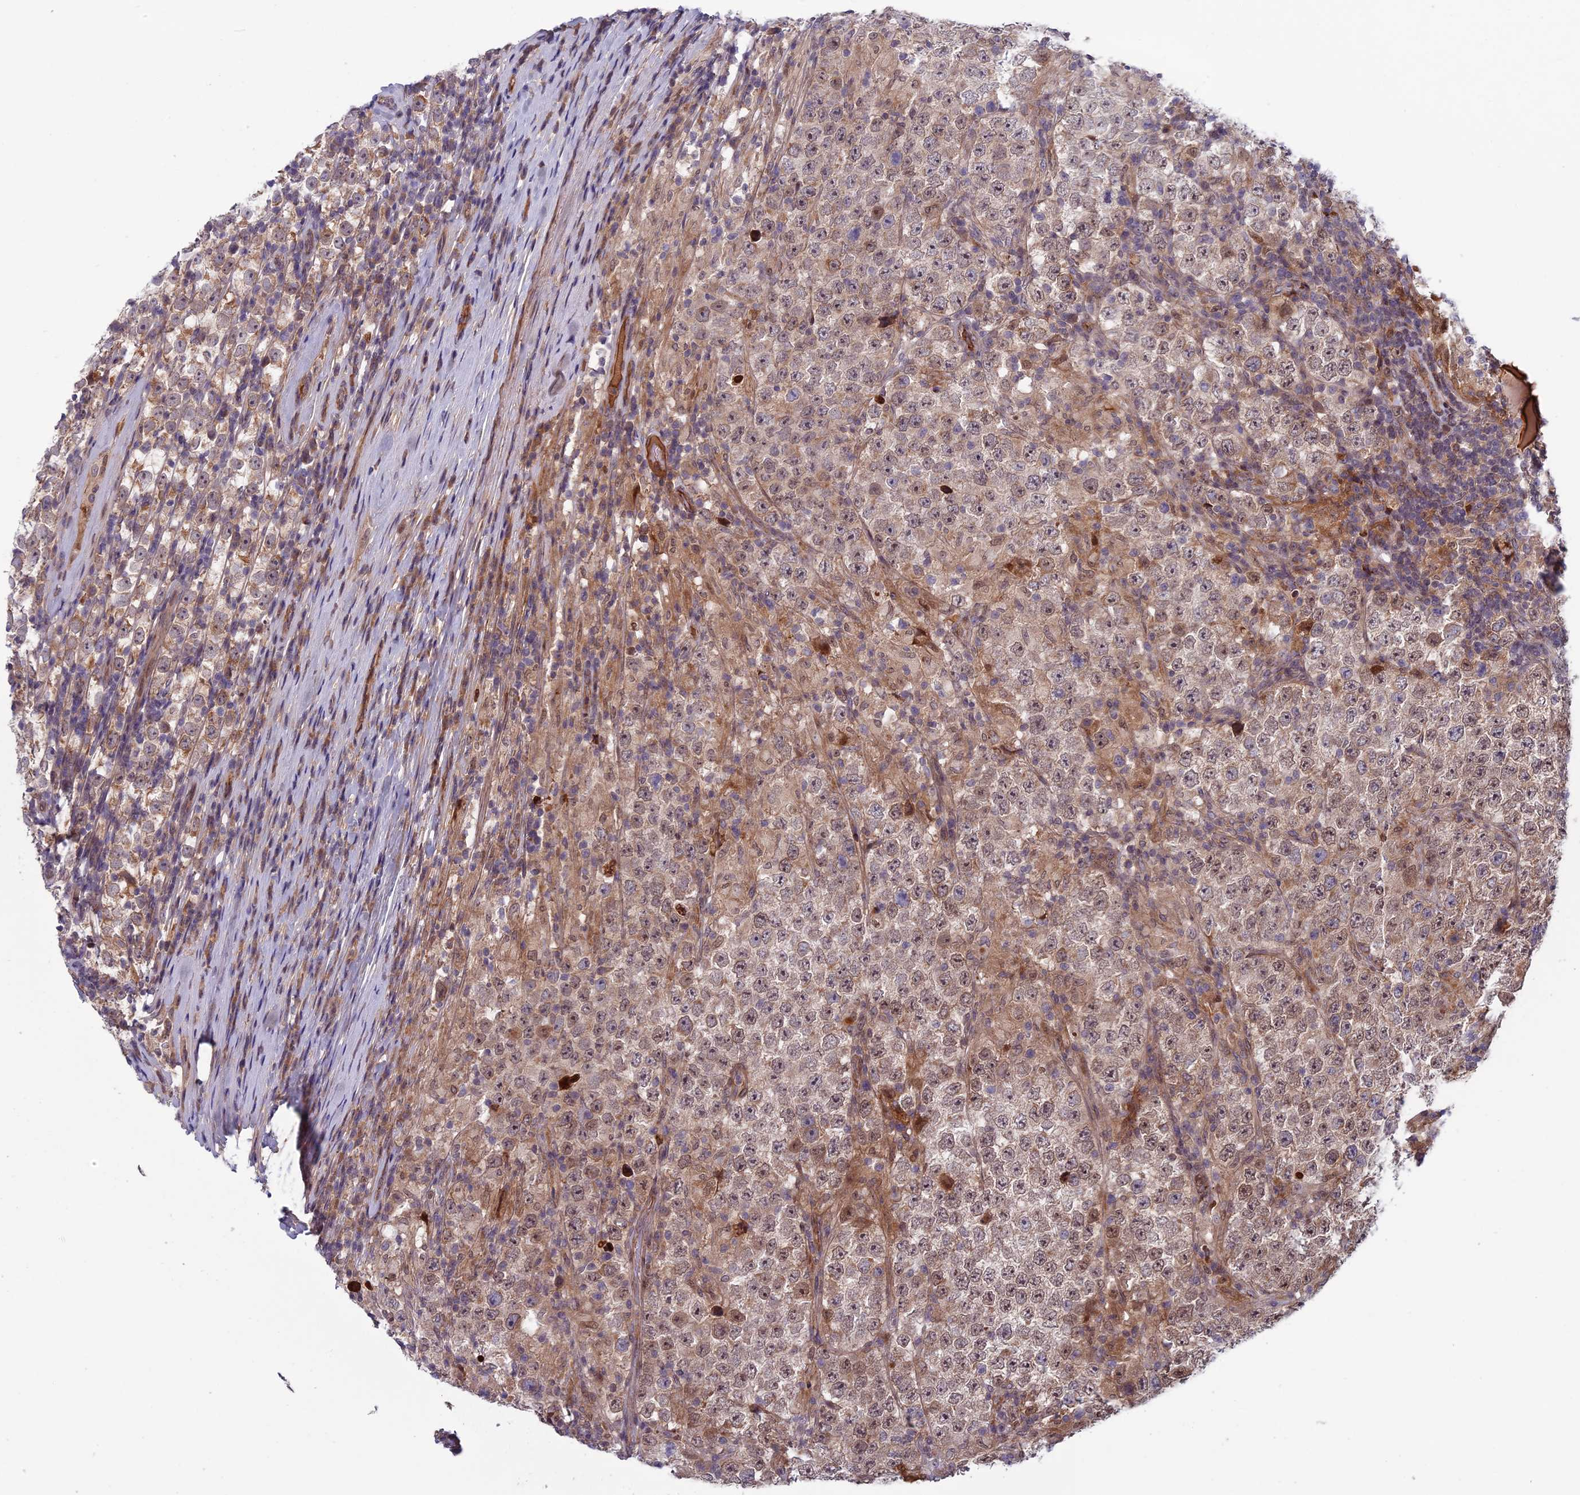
{"staining": {"intensity": "weak", "quantity": "25%-75%", "location": "cytoplasmic/membranous,nuclear"}, "tissue": "testis cancer", "cell_type": "Tumor cells", "image_type": "cancer", "snomed": [{"axis": "morphology", "description": "Normal tissue, NOS"}, {"axis": "morphology", "description": "Urothelial carcinoma, High grade"}, {"axis": "morphology", "description": "Seminoma, NOS"}, {"axis": "morphology", "description": "Carcinoma, Embryonal, NOS"}, {"axis": "topography", "description": "Urinary bladder"}, {"axis": "topography", "description": "Testis"}], "caption": "Immunohistochemistry (IHC) of human testis cancer (embryonal carcinoma) shows low levels of weak cytoplasmic/membranous and nuclear expression in approximately 25%-75% of tumor cells.", "gene": "FADS1", "patient": {"sex": "male", "age": 41}}